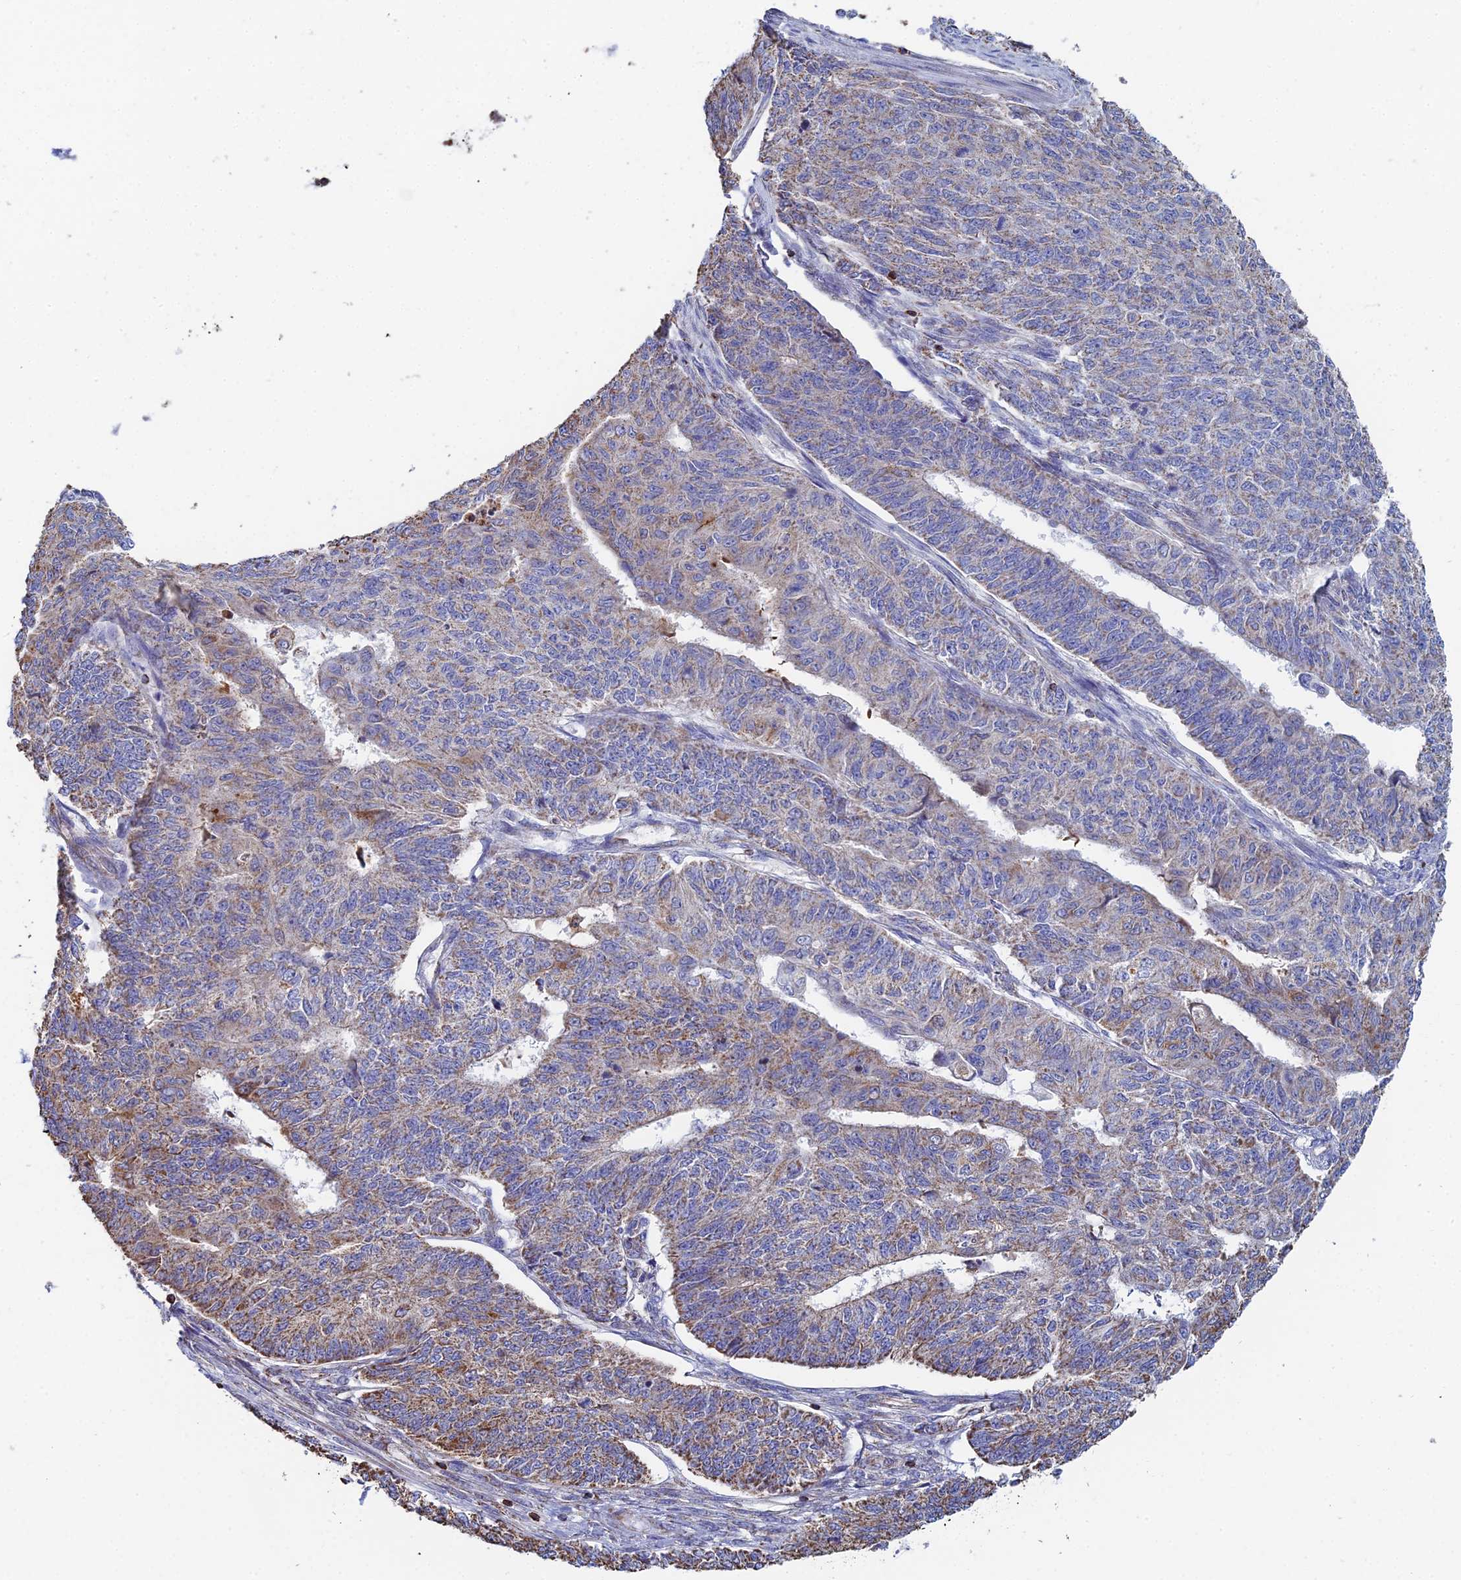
{"staining": {"intensity": "moderate", "quantity": "25%-75%", "location": "cytoplasmic/membranous"}, "tissue": "endometrial cancer", "cell_type": "Tumor cells", "image_type": "cancer", "snomed": [{"axis": "morphology", "description": "Adenocarcinoma, NOS"}, {"axis": "topography", "description": "Endometrium"}], "caption": "DAB immunohistochemical staining of adenocarcinoma (endometrial) displays moderate cytoplasmic/membranous protein positivity in approximately 25%-75% of tumor cells.", "gene": "SPOCK2", "patient": {"sex": "female", "age": 32}}